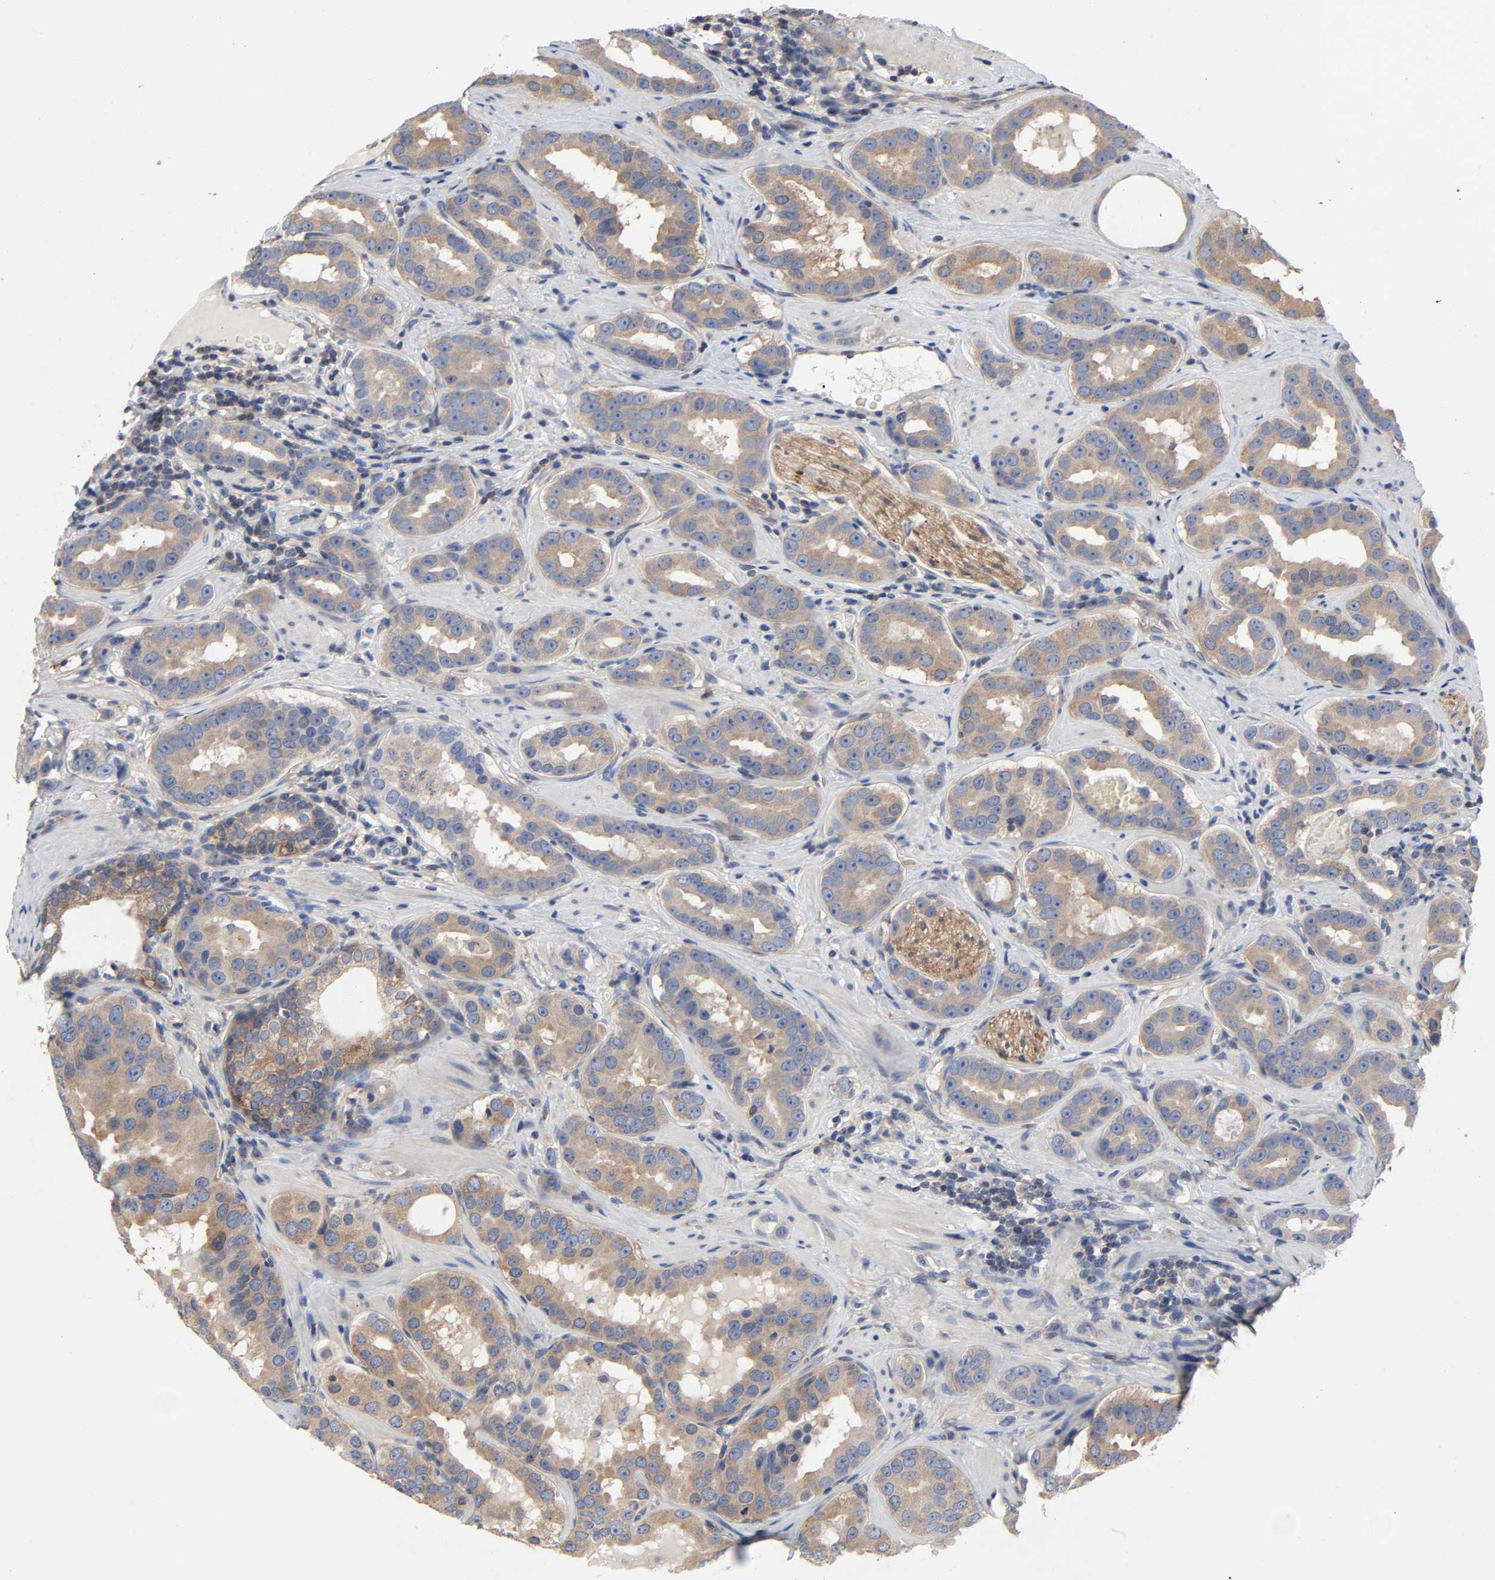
{"staining": {"intensity": "moderate", "quantity": ">75%", "location": "cytoplasmic/membranous"}, "tissue": "prostate cancer", "cell_type": "Tumor cells", "image_type": "cancer", "snomed": [{"axis": "morphology", "description": "Adenocarcinoma, Low grade"}, {"axis": "topography", "description": "Prostate"}], "caption": "Low-grade adenocarcinoma (prostate) stained for a protein (brown) exhibits moderate cytoplasmic/membranous positive positivity in approximately >75% of tumor cells.", "gene": "DYNLT3", "patient": {"sex": "male", "age": 59}}